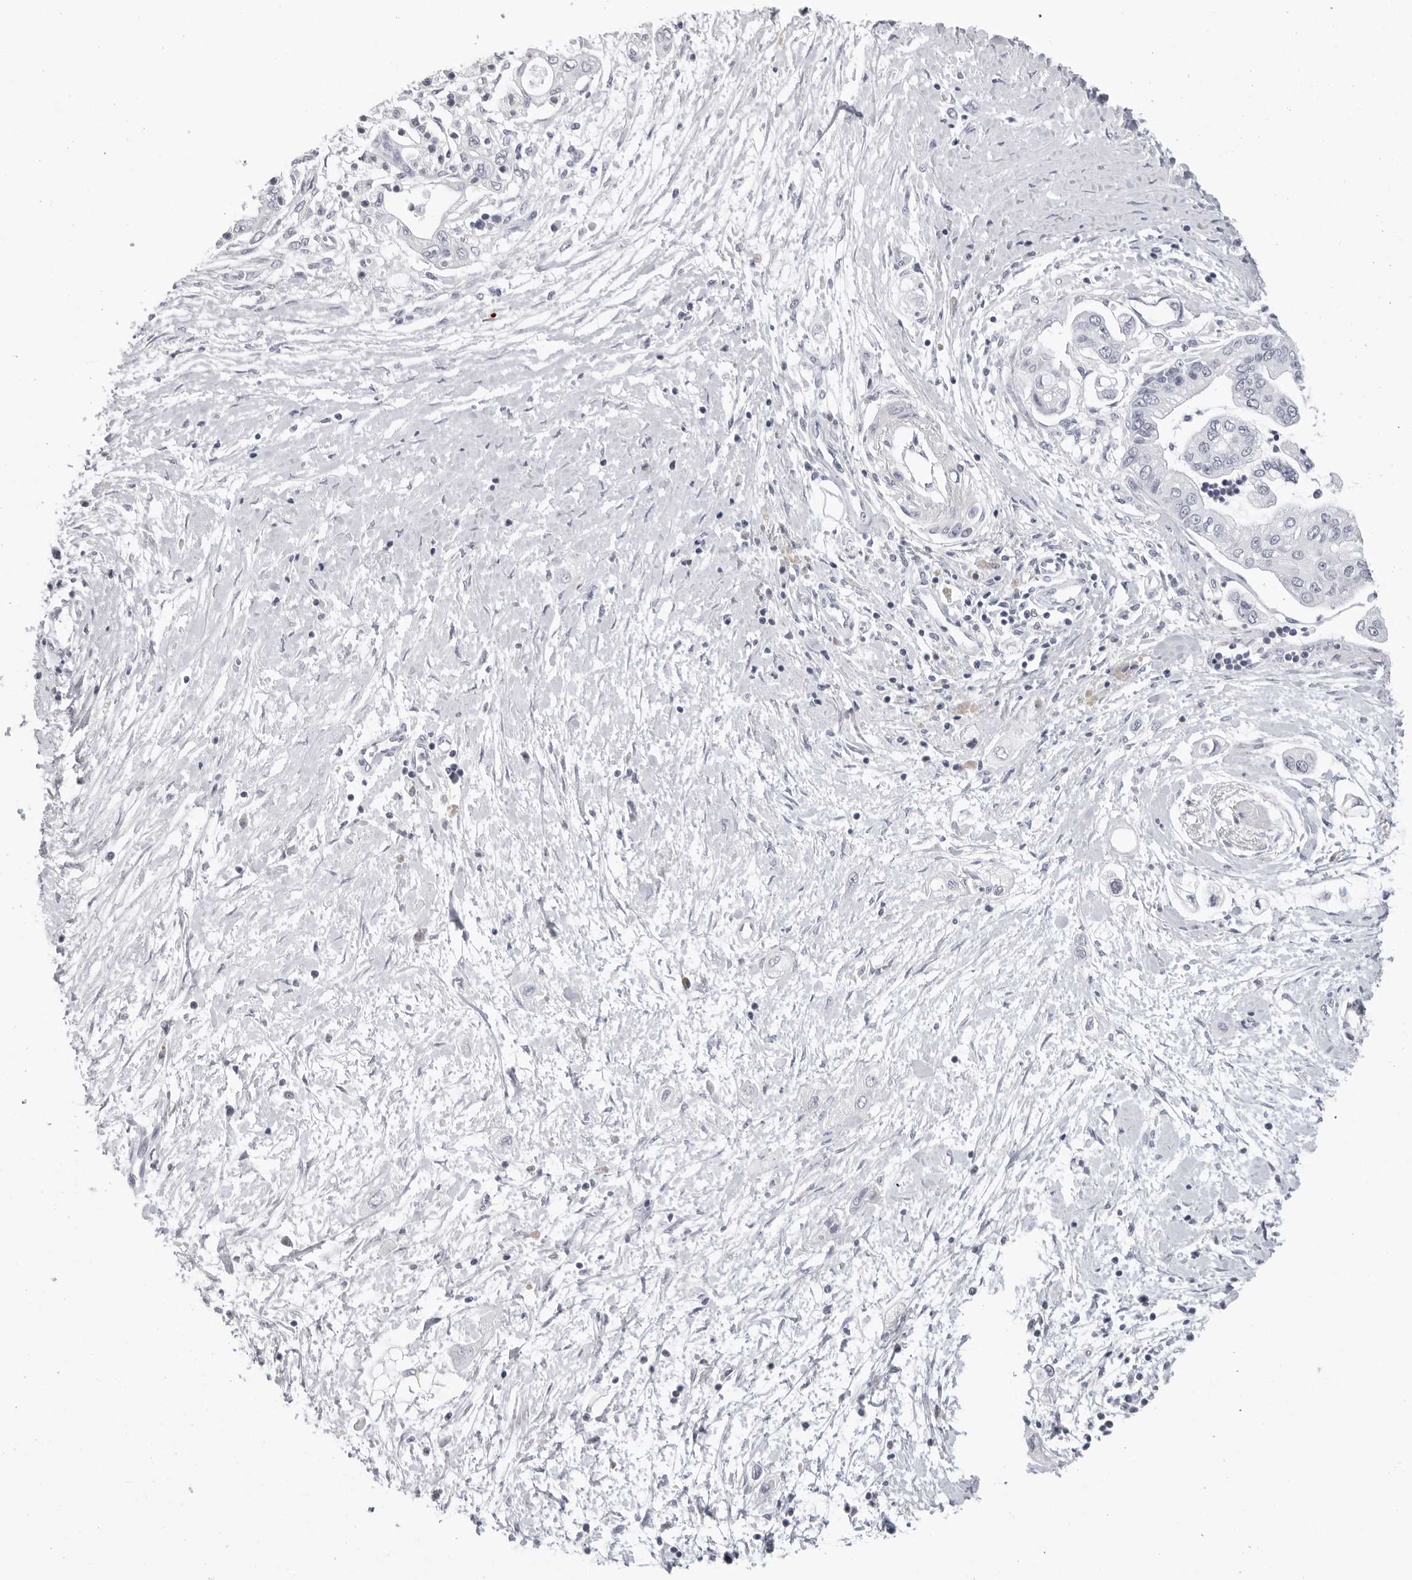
{"staining": {"intensity": "negative", "quantity": "none", "location": "none"}, "tissue": "pancreatic cancer", "cell_type": "Tumor cells", "image_type": "cancer", "snomed": [{"axis": "morphology", "description": "Adenocarcinoma, NOS"}, {"axis": "topography", "description": "Pancreas"}], "caption": "Human pancreatic adenocarcinoma stained for a protein using immunohistochemistry reveals no expression in tumor cells.", "gene": "ZNF502", "patient": {"sex": "male", "age": 59}}